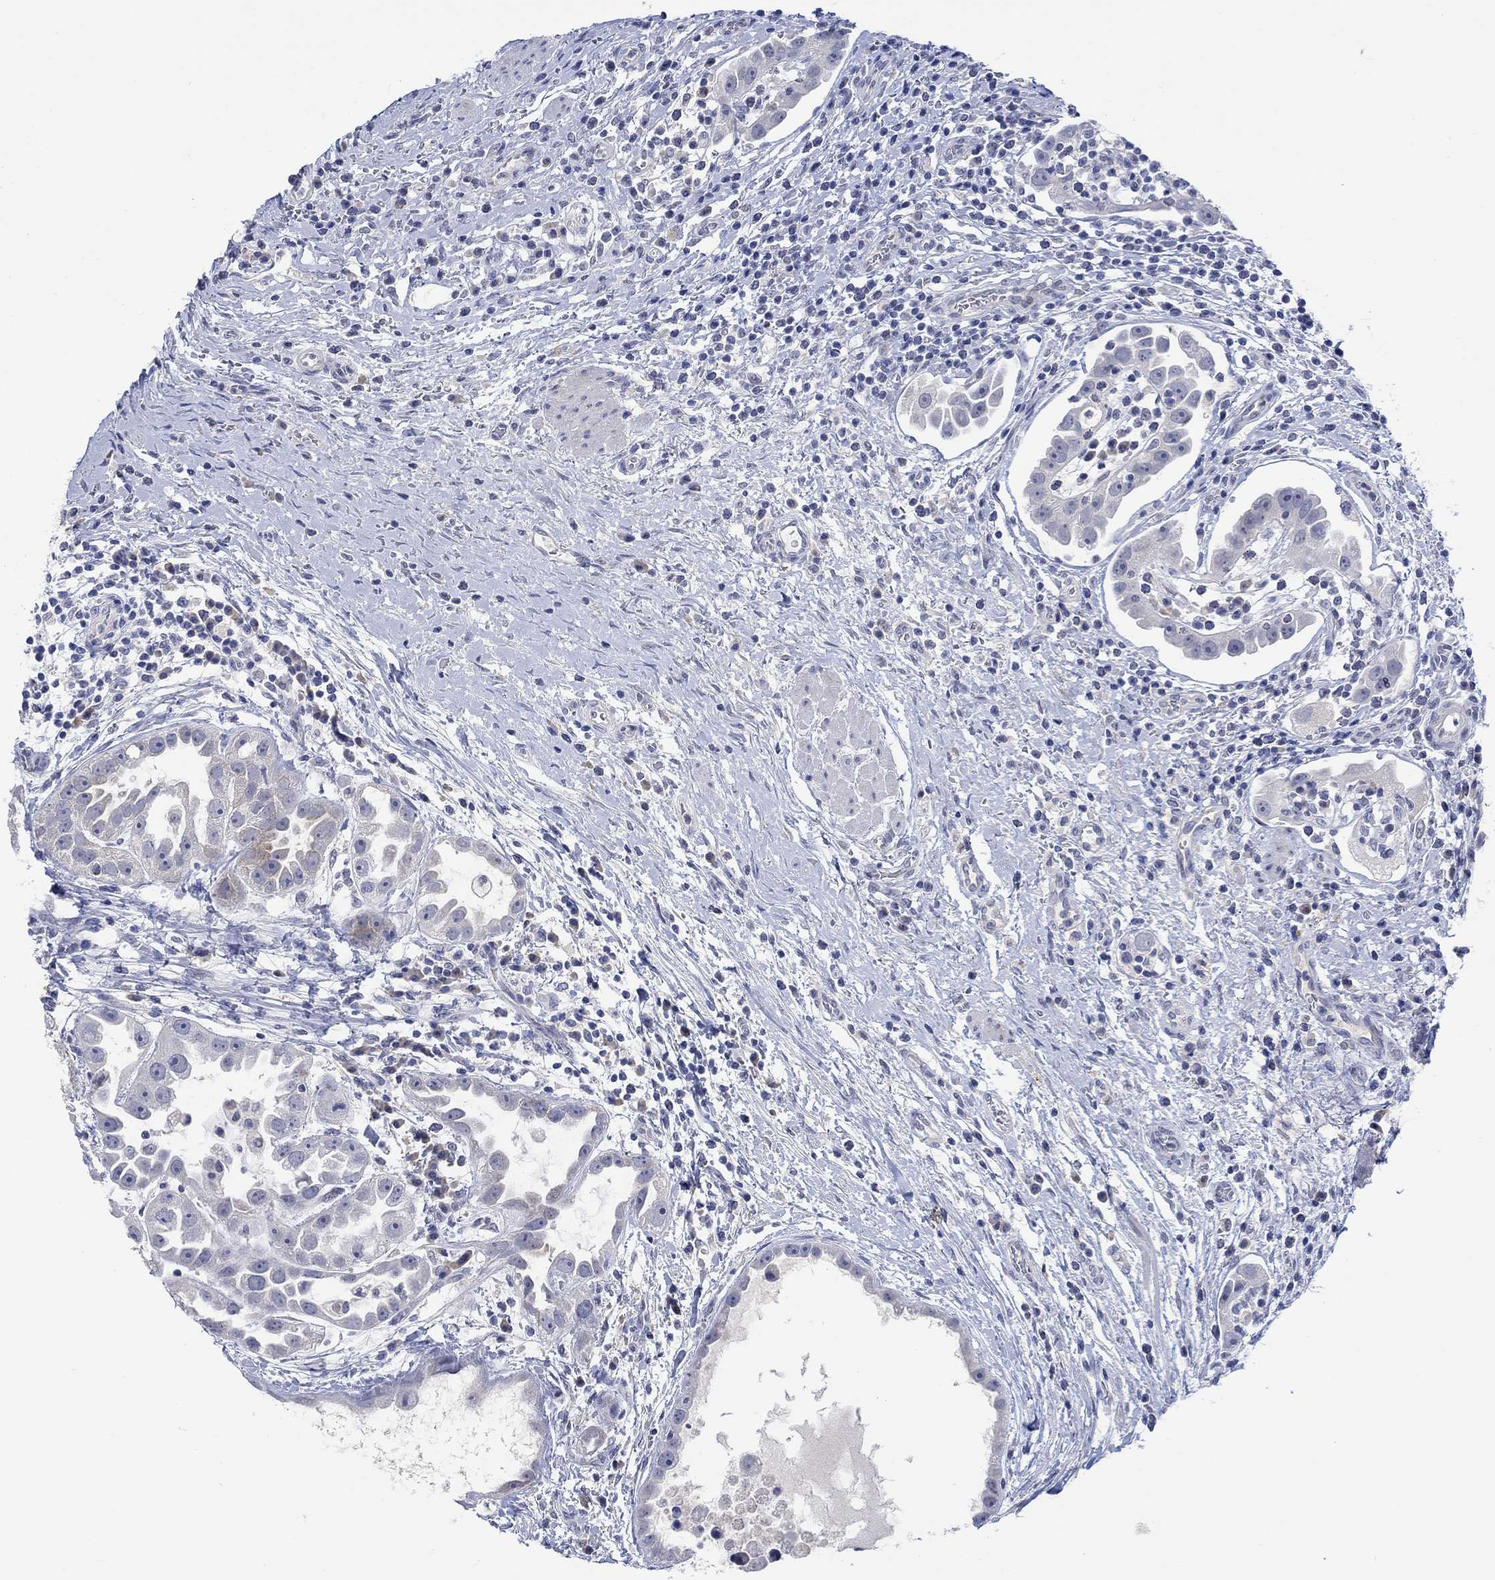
{"staining": {"intensity": "negative", "quantity": "none", "location": "none"}, "tissue": "urothelial cancer", "cell_type": "Tumor cells", "image_type": "cancer", "snomed": [{"axis": "morphology", "description": "Urothelial carcinoma, High grade"}, {"axis": "topography", "description": "Urinary bladder"}], "caption": "Tumor cells show no significant protein positivity in urothelial cancer.", "gene": "DLK1", "patient": {"sex": "female", "age": 41}}